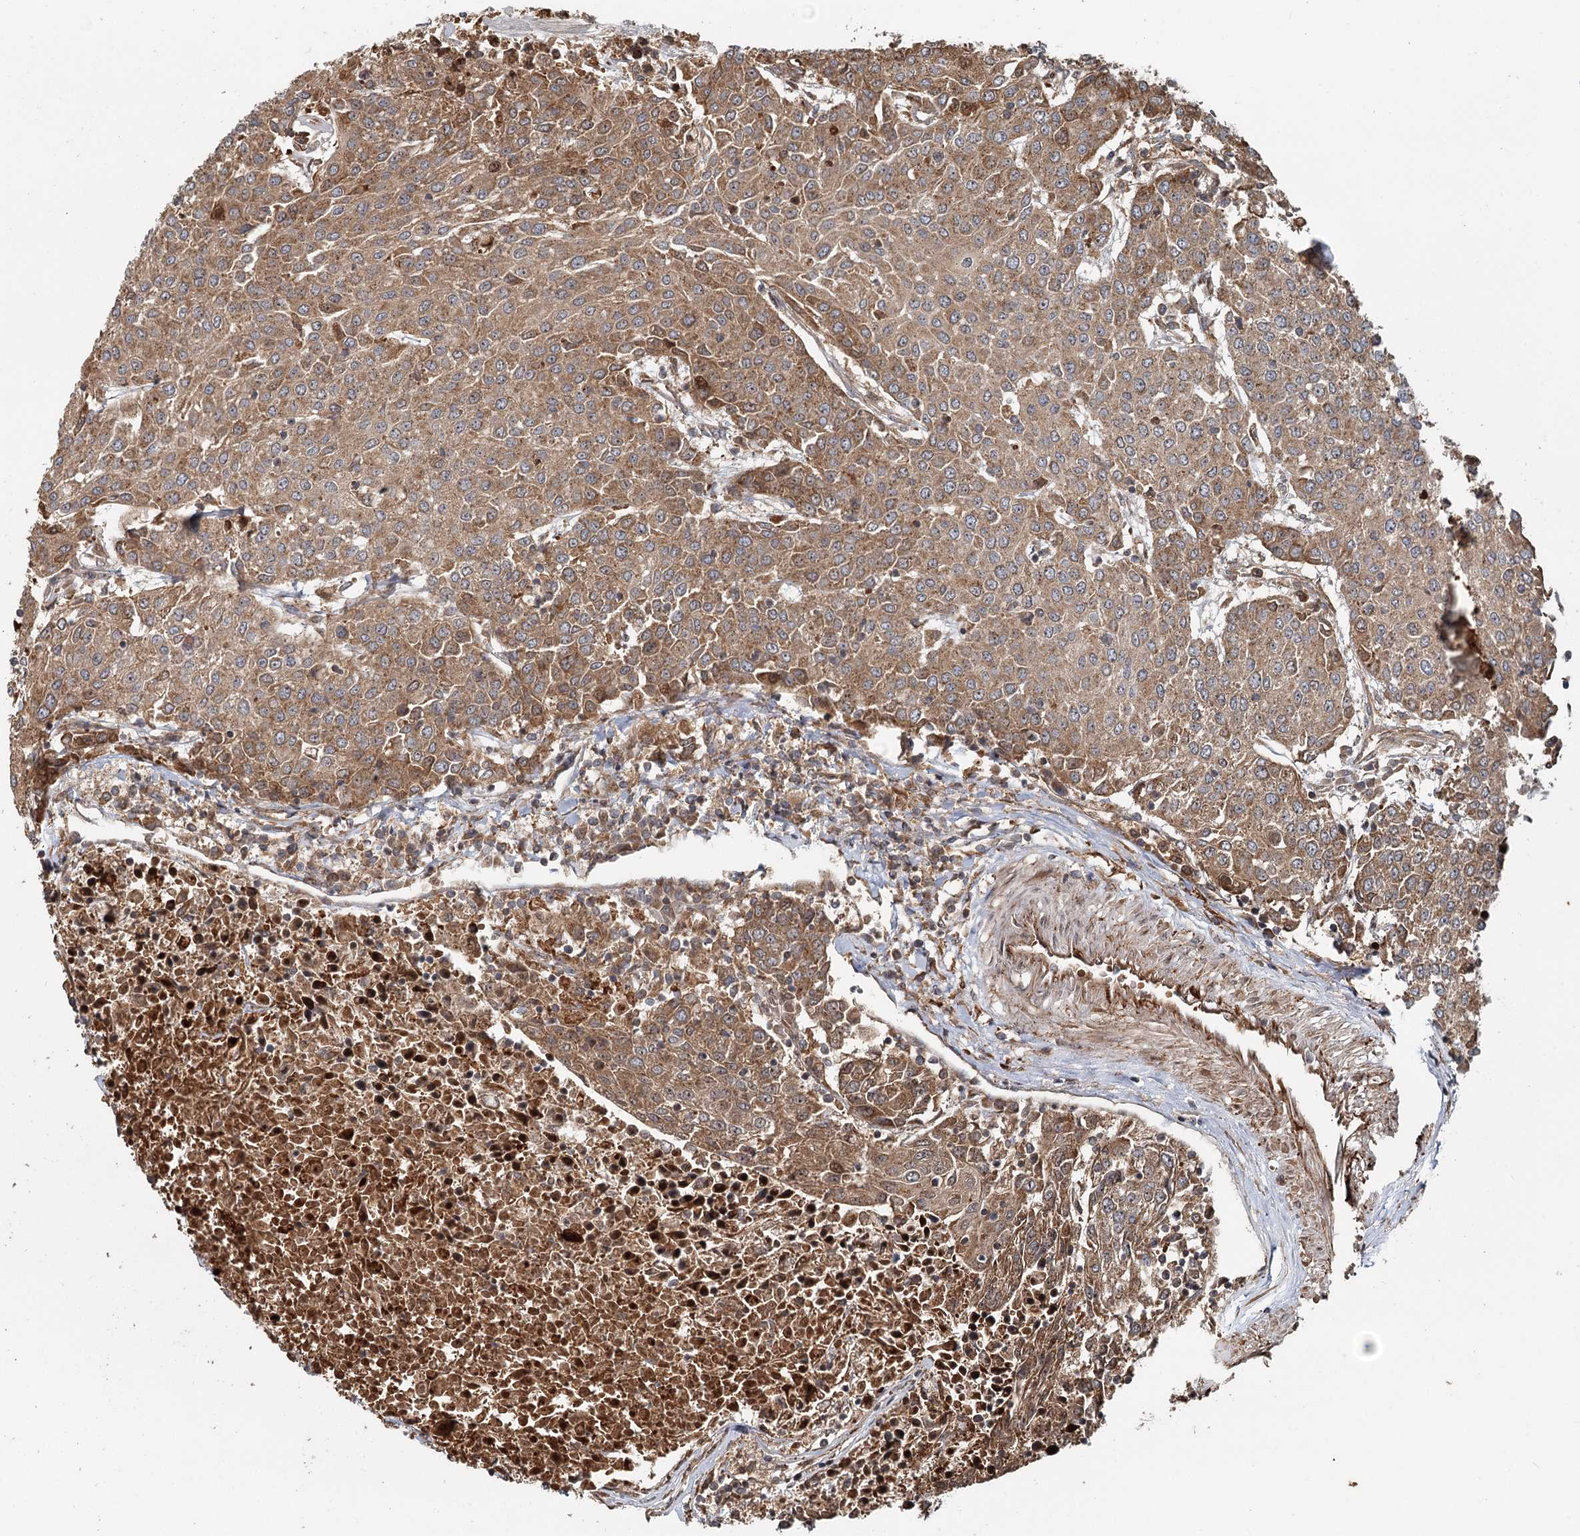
{"staining": {"intensity": "moderate", "quantity": ">75%", "location": "cytoplasmic/membranous"}, "tissue": "urothelial cancer", "cell_type": "Tumor cells", "image_type": "cancer", "snomed": [{"axis": "morphology", "description": "Urothelial carcinoma, High grade"}, {"axis": "topography", "description": "Urinary bladder"}], "caption": "Immunohistochemical staining of human urothelial cancer demonstrates moderate cytoplasmic/membranous protein positivity in approximately >75% of tumor cells.", "gene": "RNF111", "patient": {"sex": "female", "age": 85}}